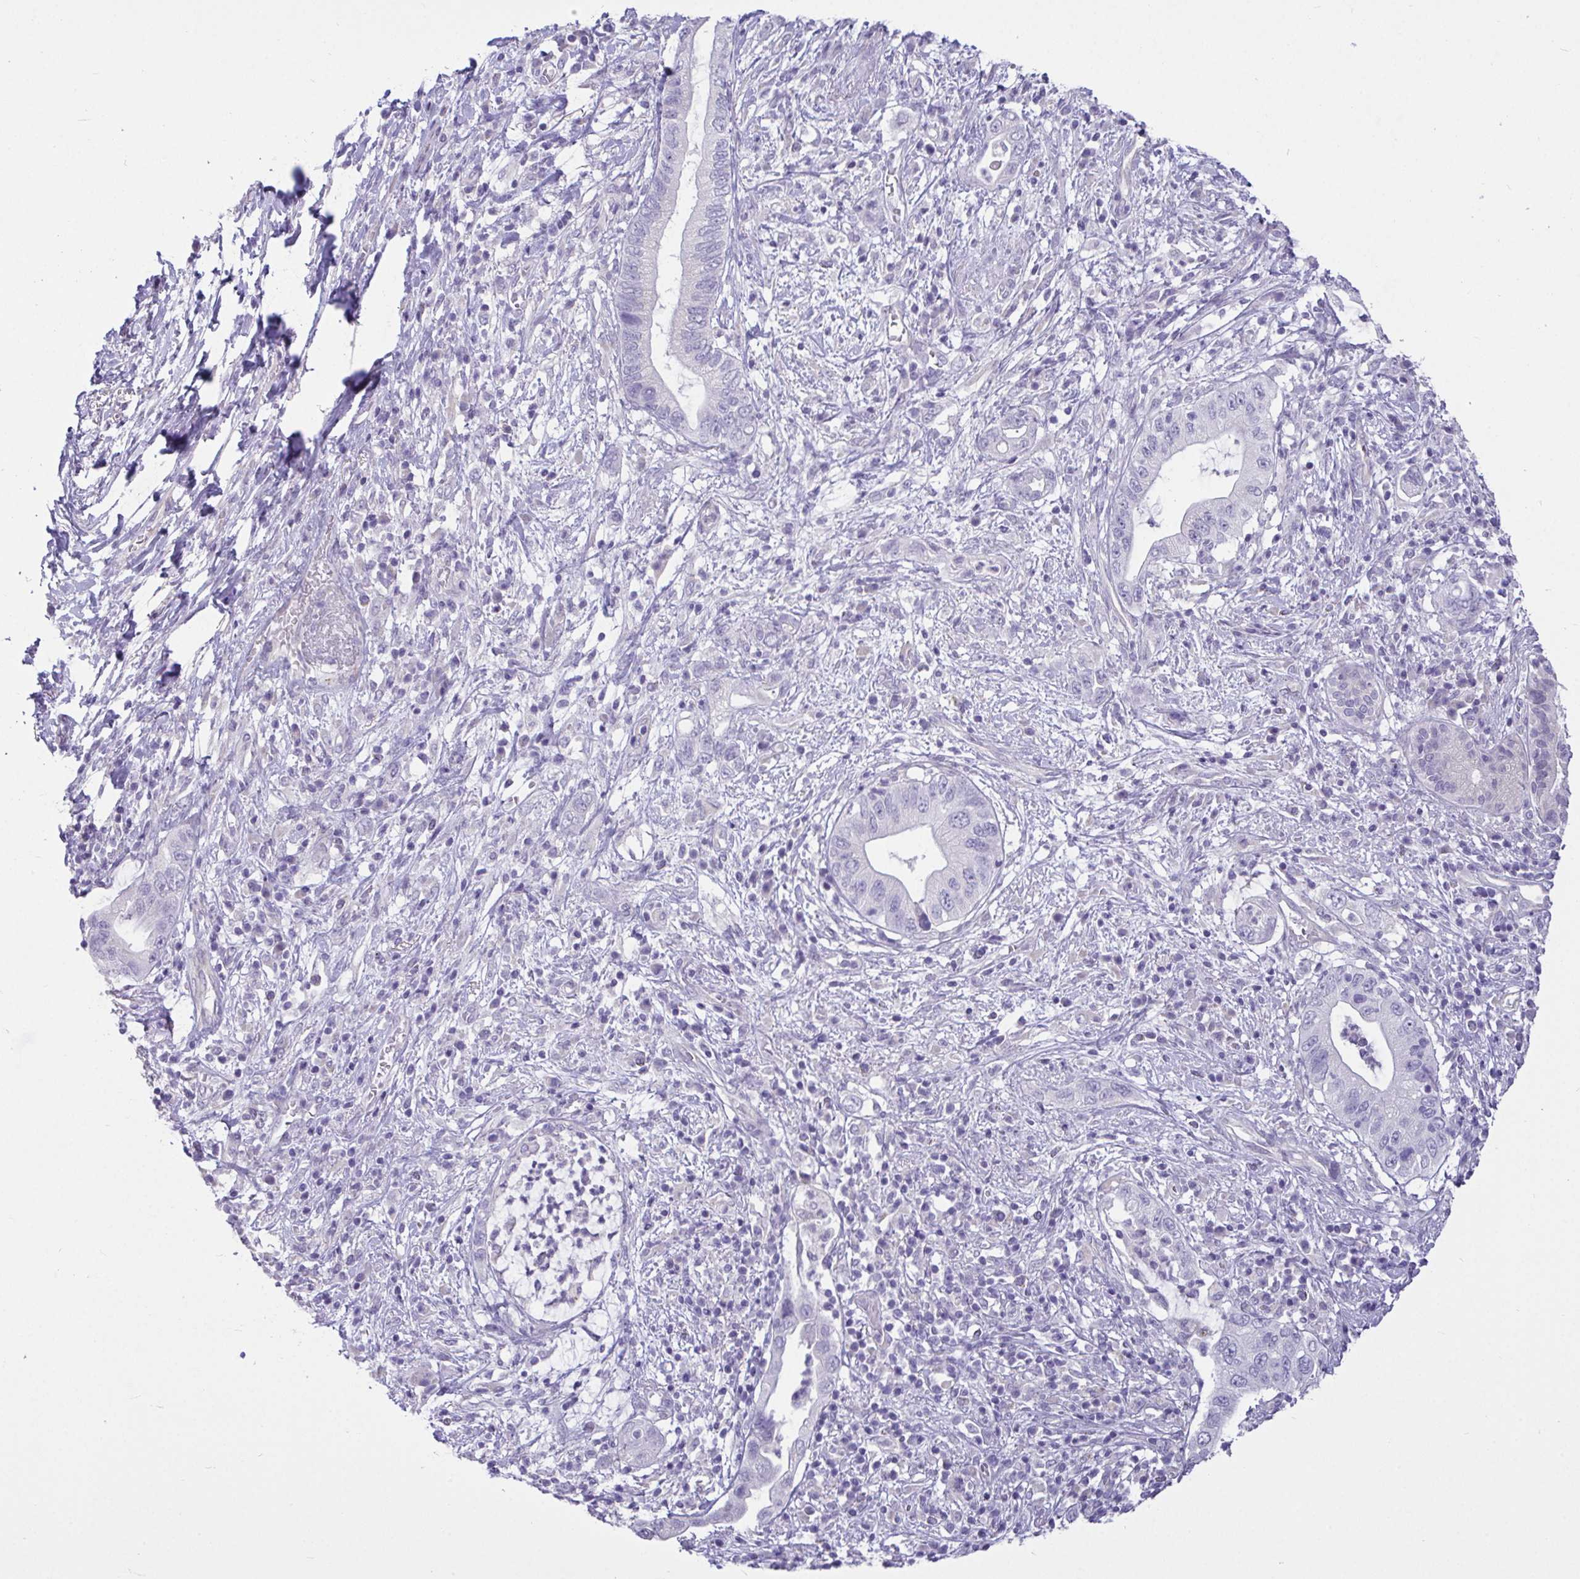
{"staining": {"intensity": "negative", "quantity": "none", "location": "none"}, "tissue": "pancreatic cancer", "cell_type": "Tumor cells", "image_type": "cancer", "snomed": [{"axis": "morphology", "description": "Adenocarcinoma, NOS"}, {"axis": "topography", "description": "Pancreas"}], "caption": "Pancreatic cancer was stained to show a protein in brown. There is no significant expression in tumor cells. Brightfield microscopy of IHC stained with DAB (3,3'-diaminobenzidine) (brown) and hematoxylin (blue), captured at high magnification.", "gene": "C4orf33", "patient": {"sex": "female", "age": 72}}